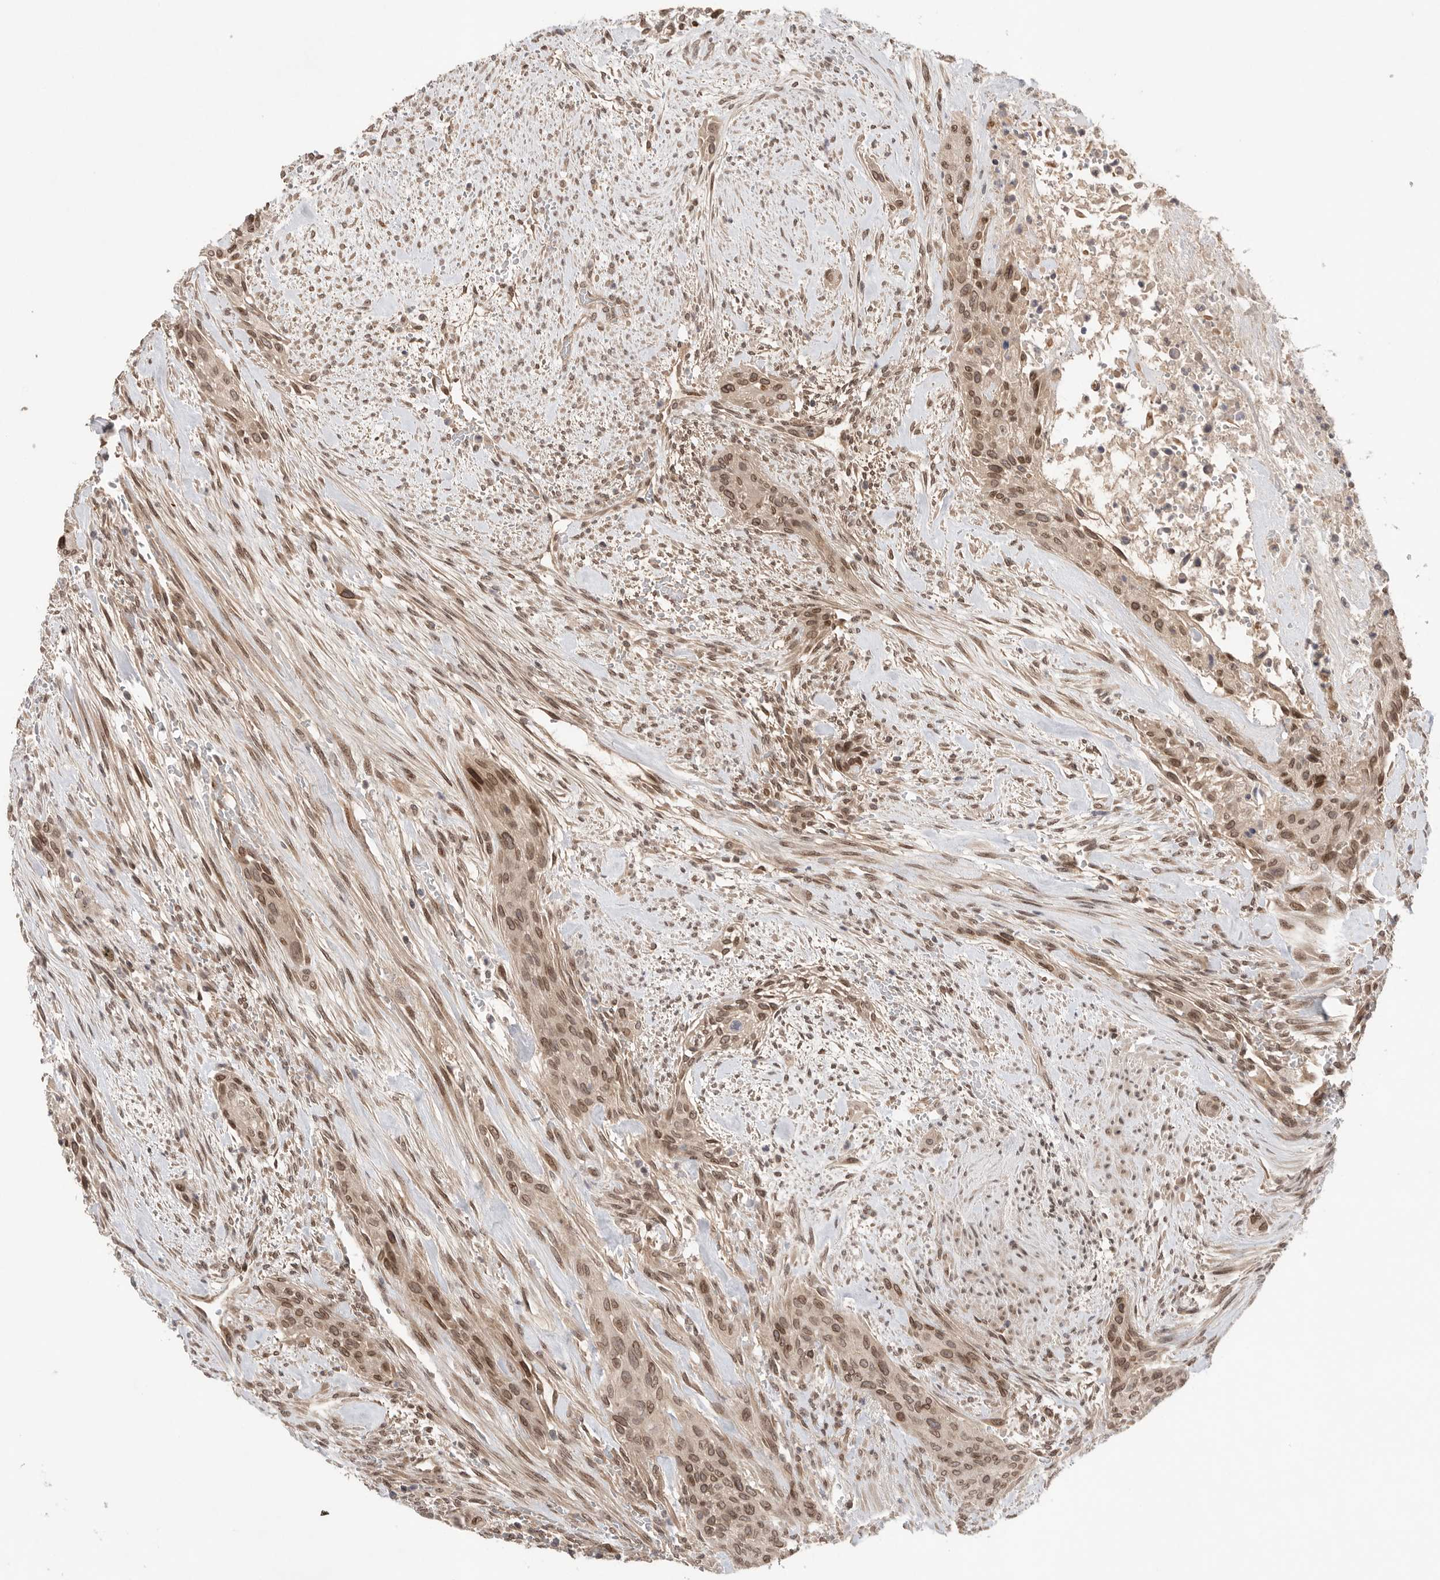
{"staining": {"intensity": "moderate", "quantity": ">75%", "location": "cytoplasmic/membranous,nuclear"}, "tissue": "urothelial cancer", "cell_type": "Tumor cells", "image_type": "cancer", "snomed": [{"axis": "morphology", "description": "Urothelial carcinoma, High grade"}, {"axis": "topography", "description": "Urinary bladder"}], "caption": "High-grade urothelial carcinoma stained for a protein (brown) displays moderate cytoplasmic/membranous and nuclear positive positivity in about >75% of tumor cells.", "gene": "LEMD3", "patient": {"sex": "male", "age": 35}}